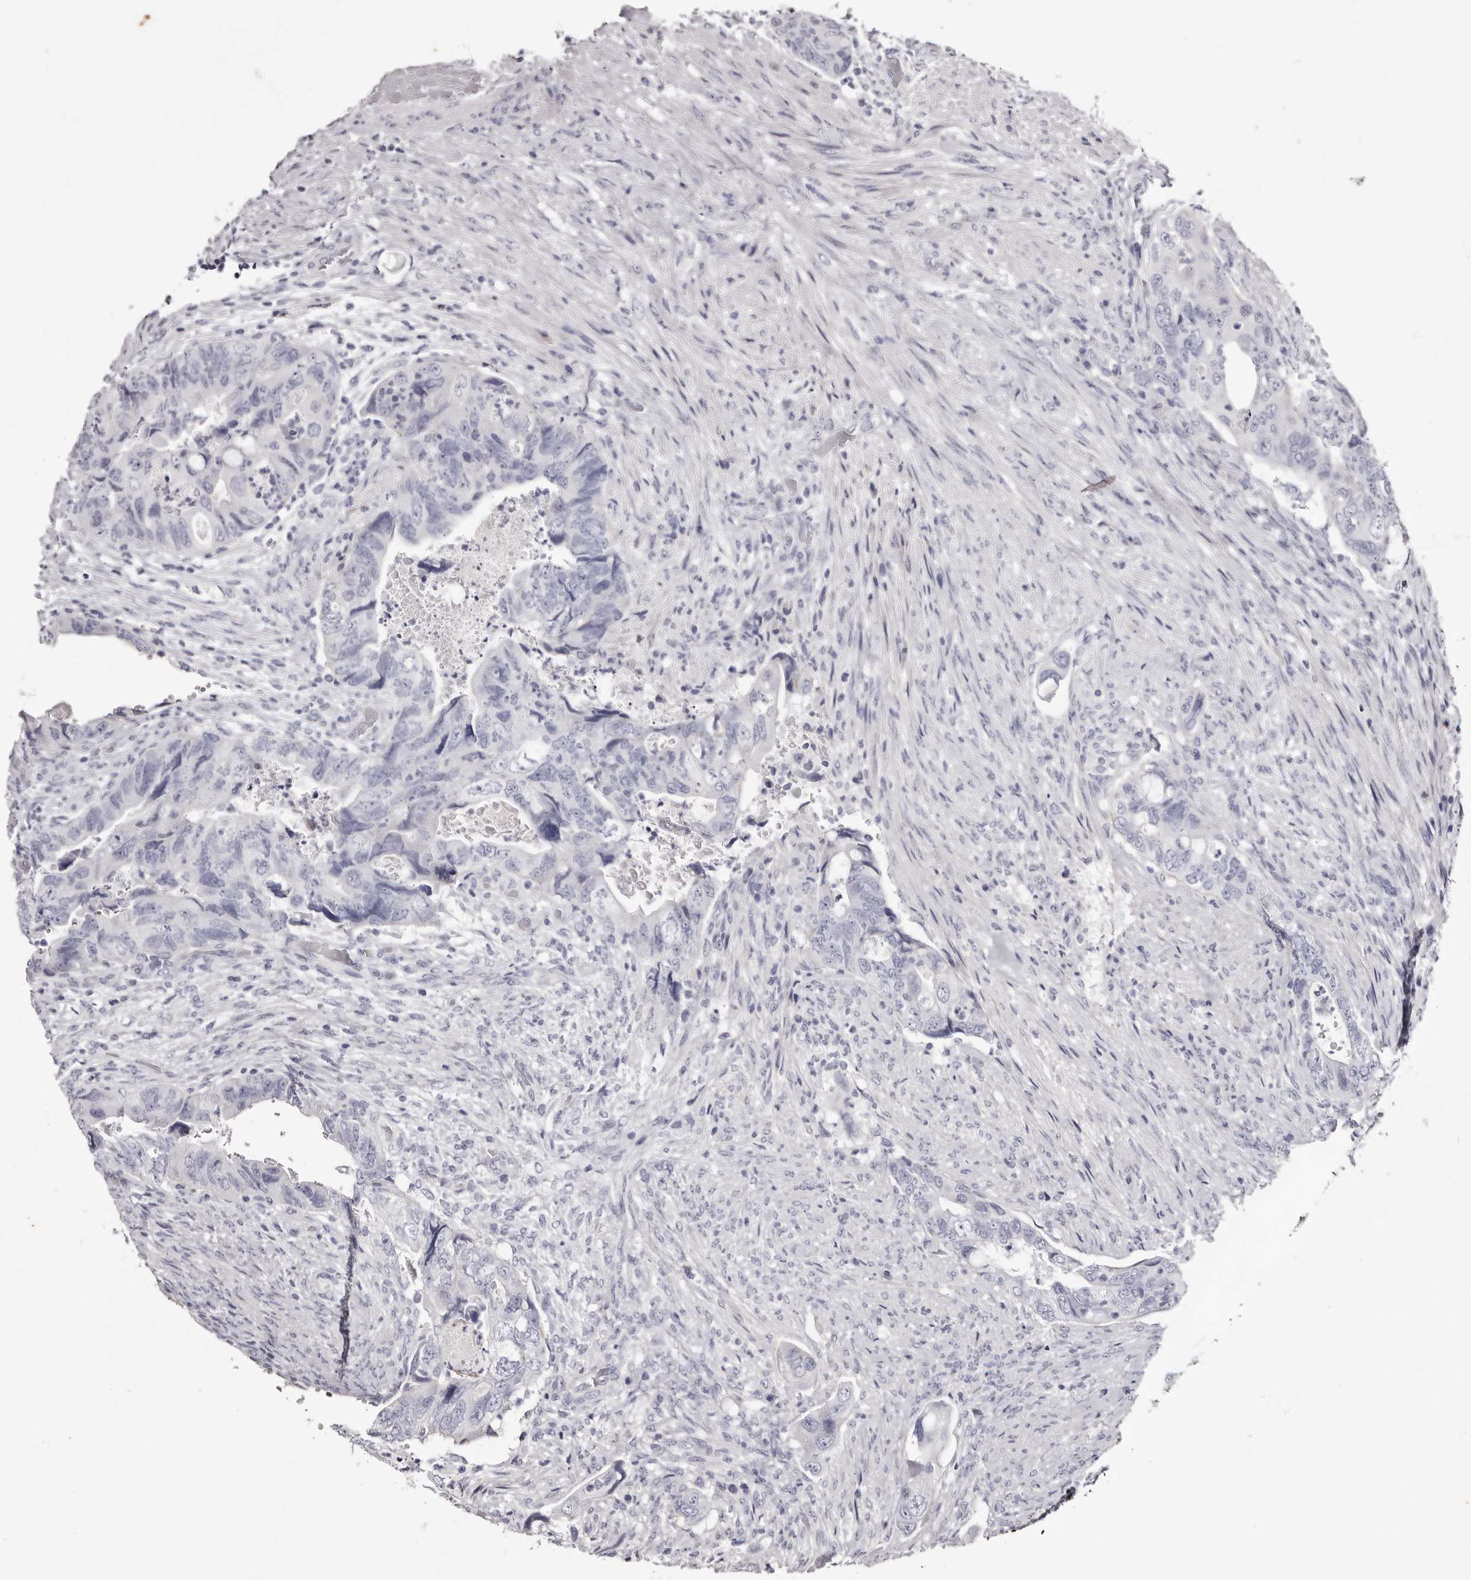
{"staining": {"intensity": "negative", "quantity": "none", "location": "none"}, "tissue": "colorectal cancer", "cell_type": "Tumor cells", "image_type": "cancer", "snomed": [{"axis": "morphology", "description": "Adenocarcinoma, NOS"}, {"axis": "topography", "description": "Rectum"}], "caption": "The image demonstrates no significant expression in tumor cells of colorectal adenocarcinoma. Brightfield microscopy of immunohistochemistry stained with DAB (brown) and hematoxylin (blue), captured at high magnification.", "gene": "CA6", "patient": {"sex": "male", "age": 63}}